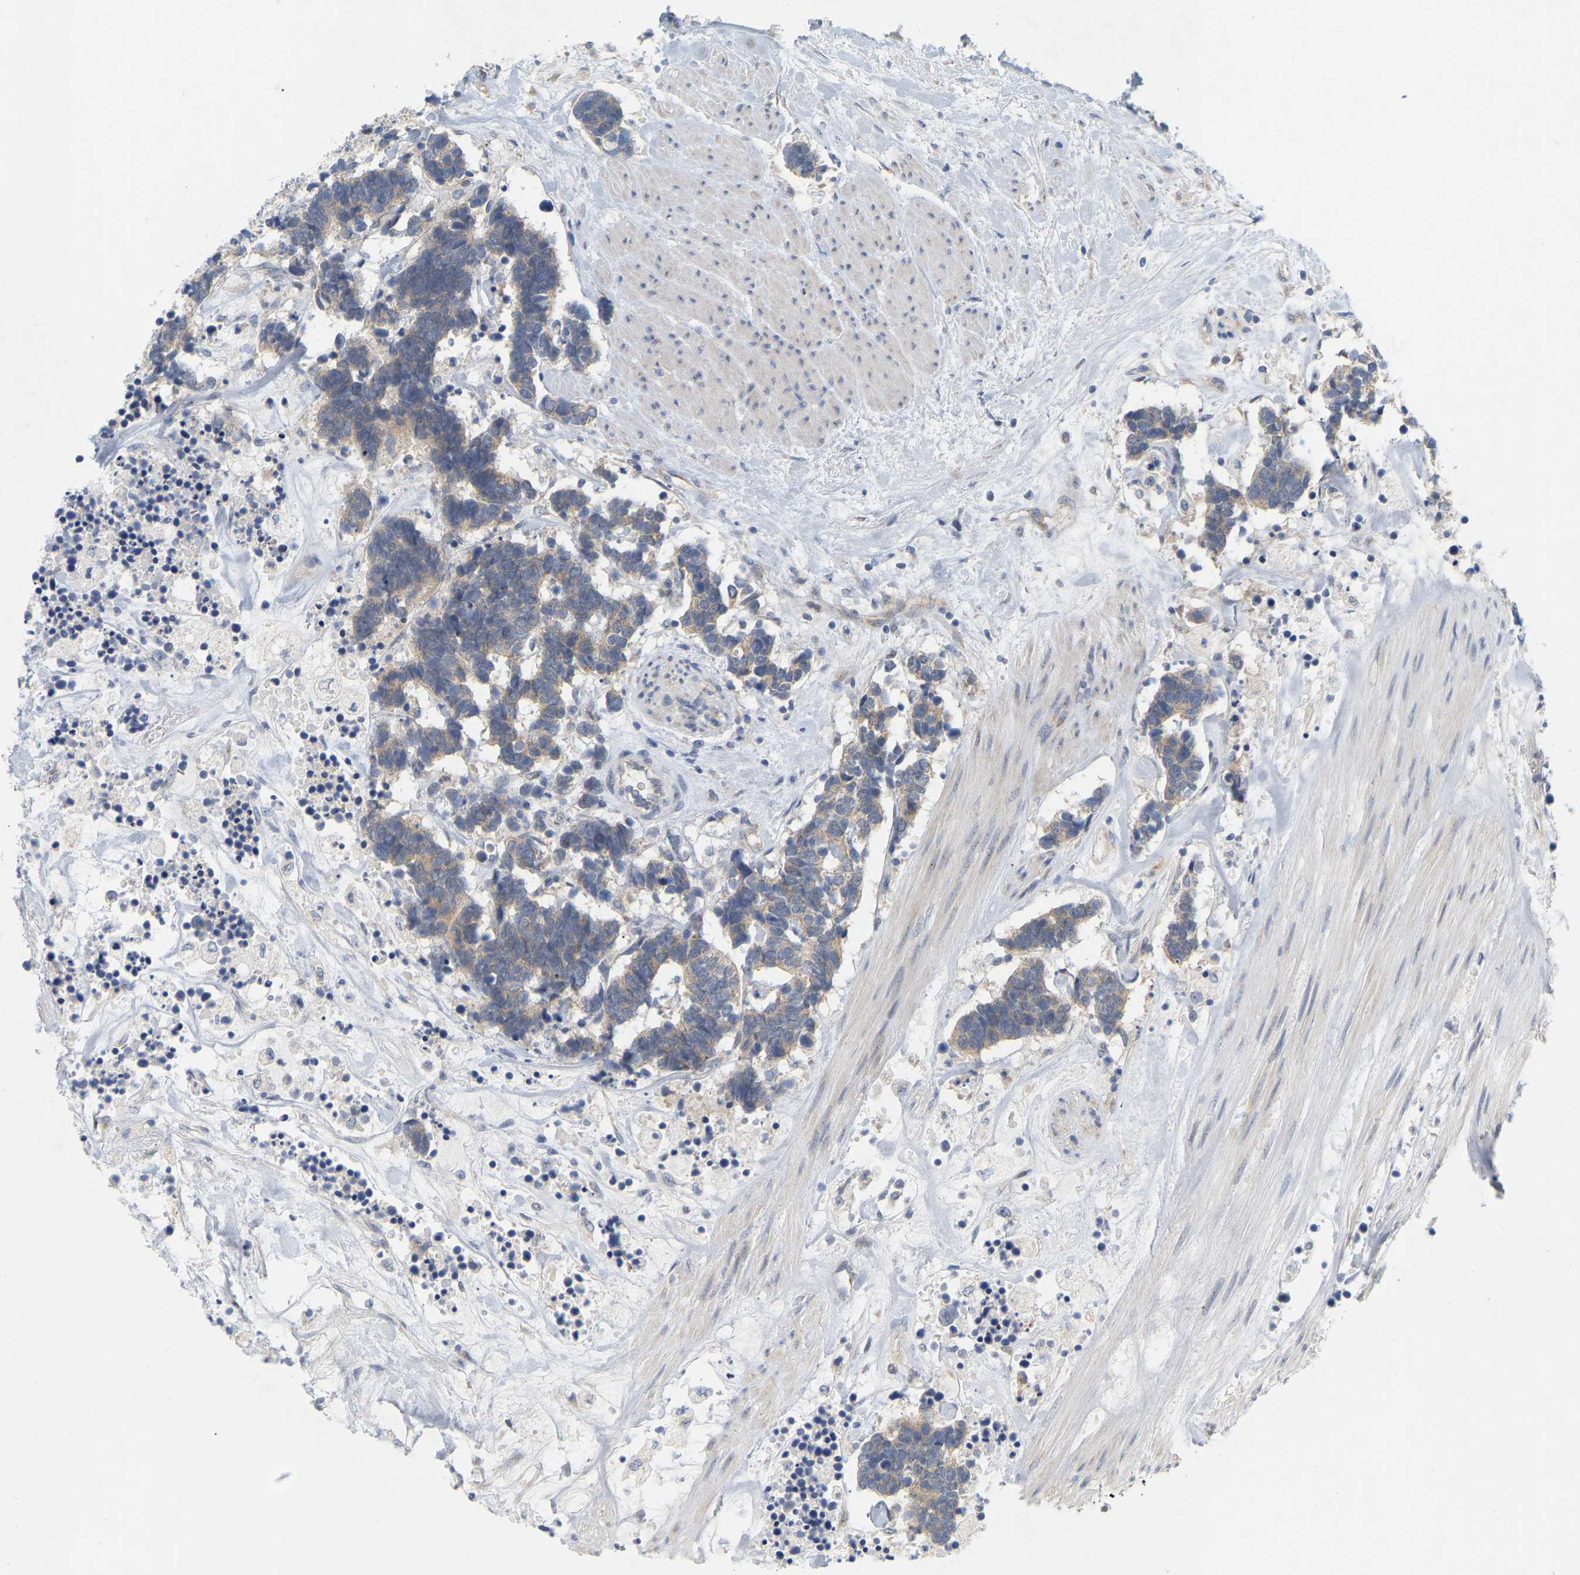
{"staining": {"intensity": "weak", "quantity": ">75%", "location": "cytoplasmic/membranous"}, "tissue": "carcinoid", "cell_type": "Tumor cells", "image_type": "cancer", "snomed": [{"axis": "morphology", "description": "Carcinoma, NOS"}, {"axis": "morphology", "description": "Carcinoid, malignant, NOS"}, {"axis": "topography", "description": "Urinary bladder"}], "caption": "Weak cytoplasmic/membranous staining is seen in about >75% of tumor cells in carcinoma.", "gene": "MINDY4", "patient": {"sex": "male", "age": 57}}